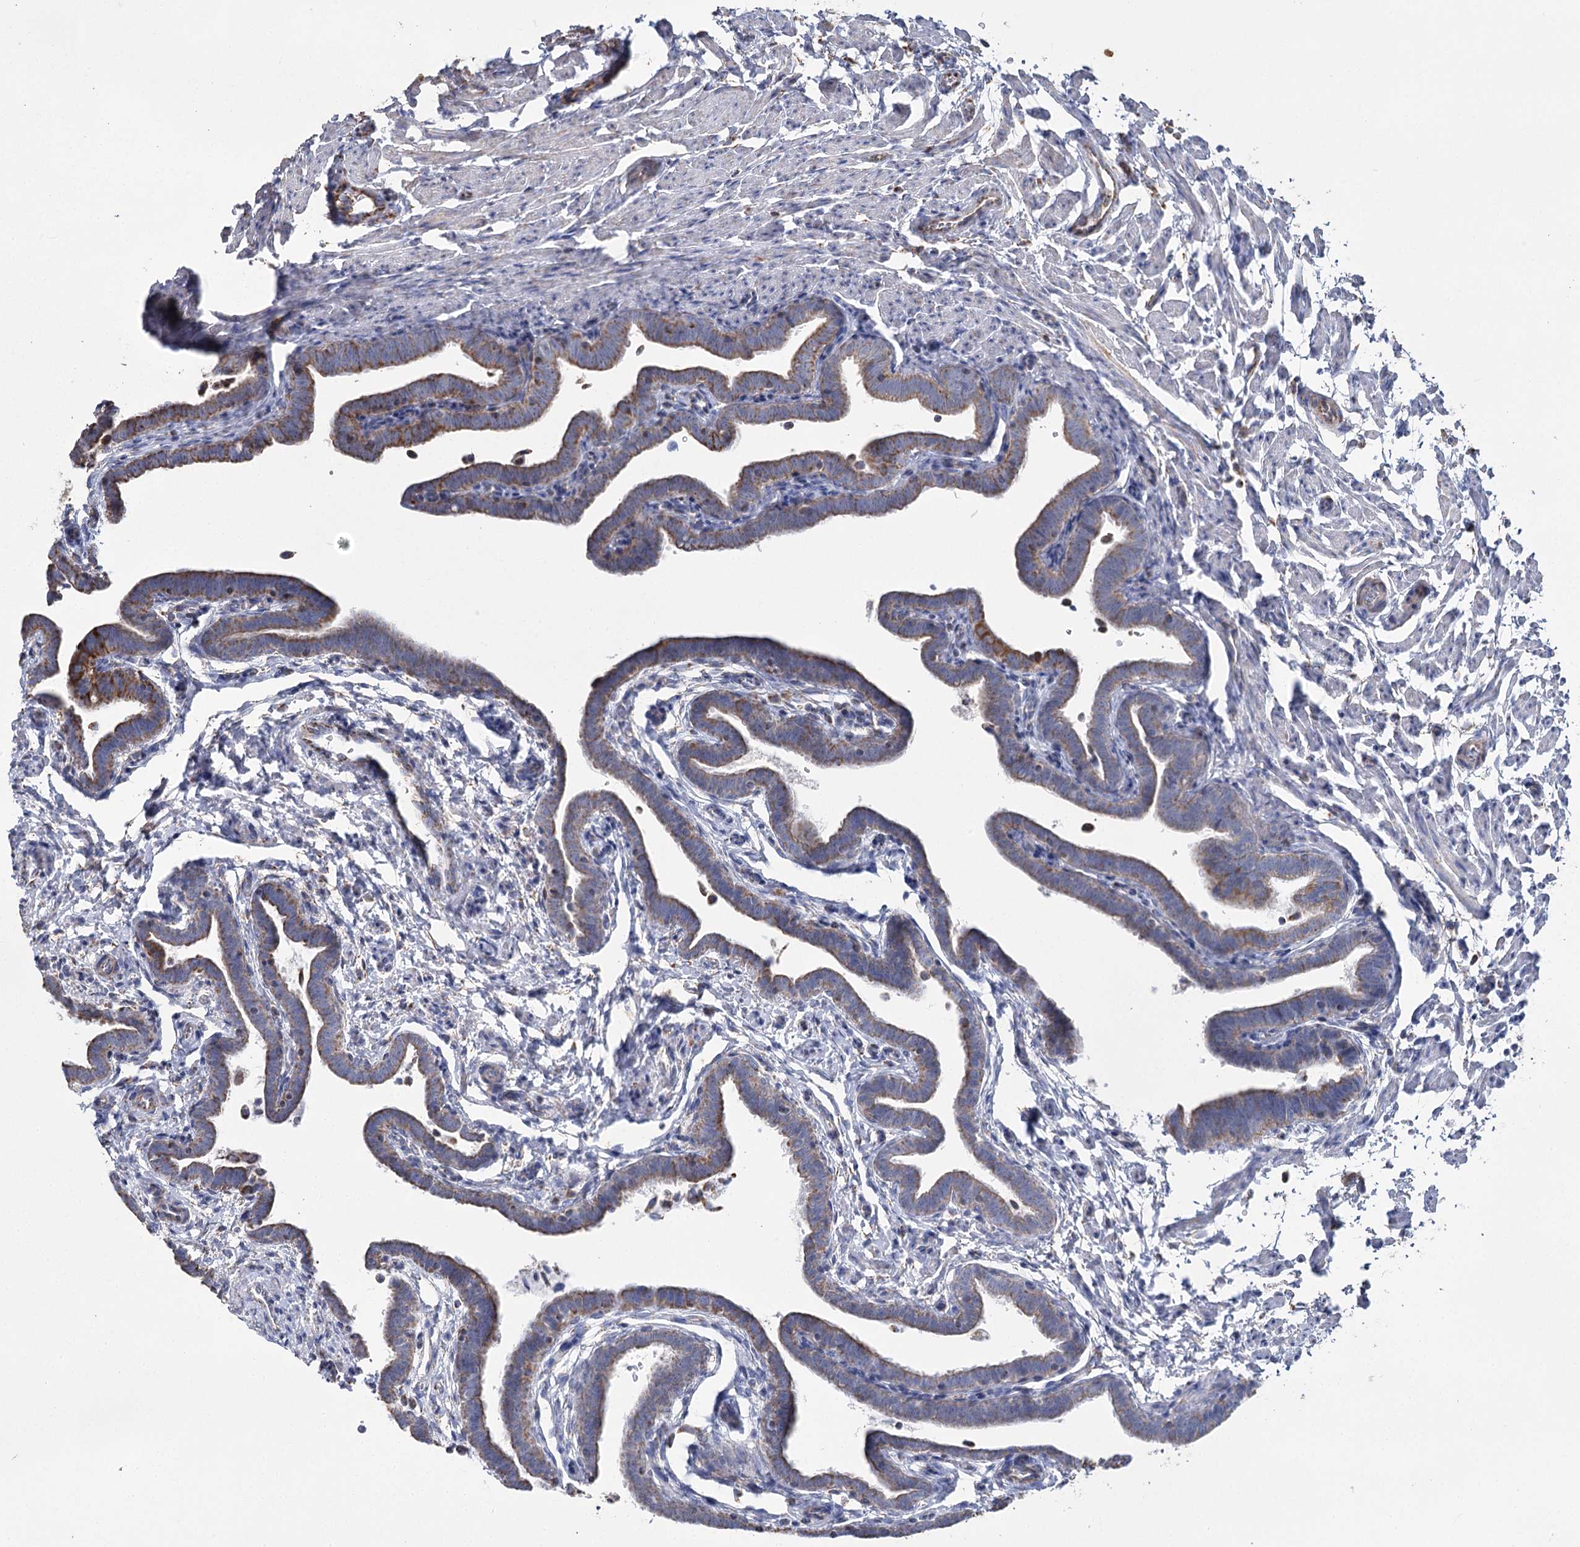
{"staining": {"intensity": "moderate", "quantity": ">75%", "location": "cytoplasmic/membranous"}, "tissue": "fallopian tube", "cell_type": "Glandular cells", "image_type": "normal", "snomed": [{"axis": "morphology", "description": "Normal tissue, NOS"}, {"axis": "topography", "description": "Fallopian tube"}], "caption": "DAB (3,3'-diaminobenzidine) immunohistochemical staining of benign fallopian tube demonstrates moderate cytoplasmic/membranous protein staining in approximately >75% of glandular cells. The staining was performed using DAB (3,3'-diaminobenzidine) to visualize the protein expression in brown, while the nuclei were stained in blue with hematoxylin (Magnification: 20x).", "gene": "MRPL44", "patient": {"sex": "female", "age": 36}}